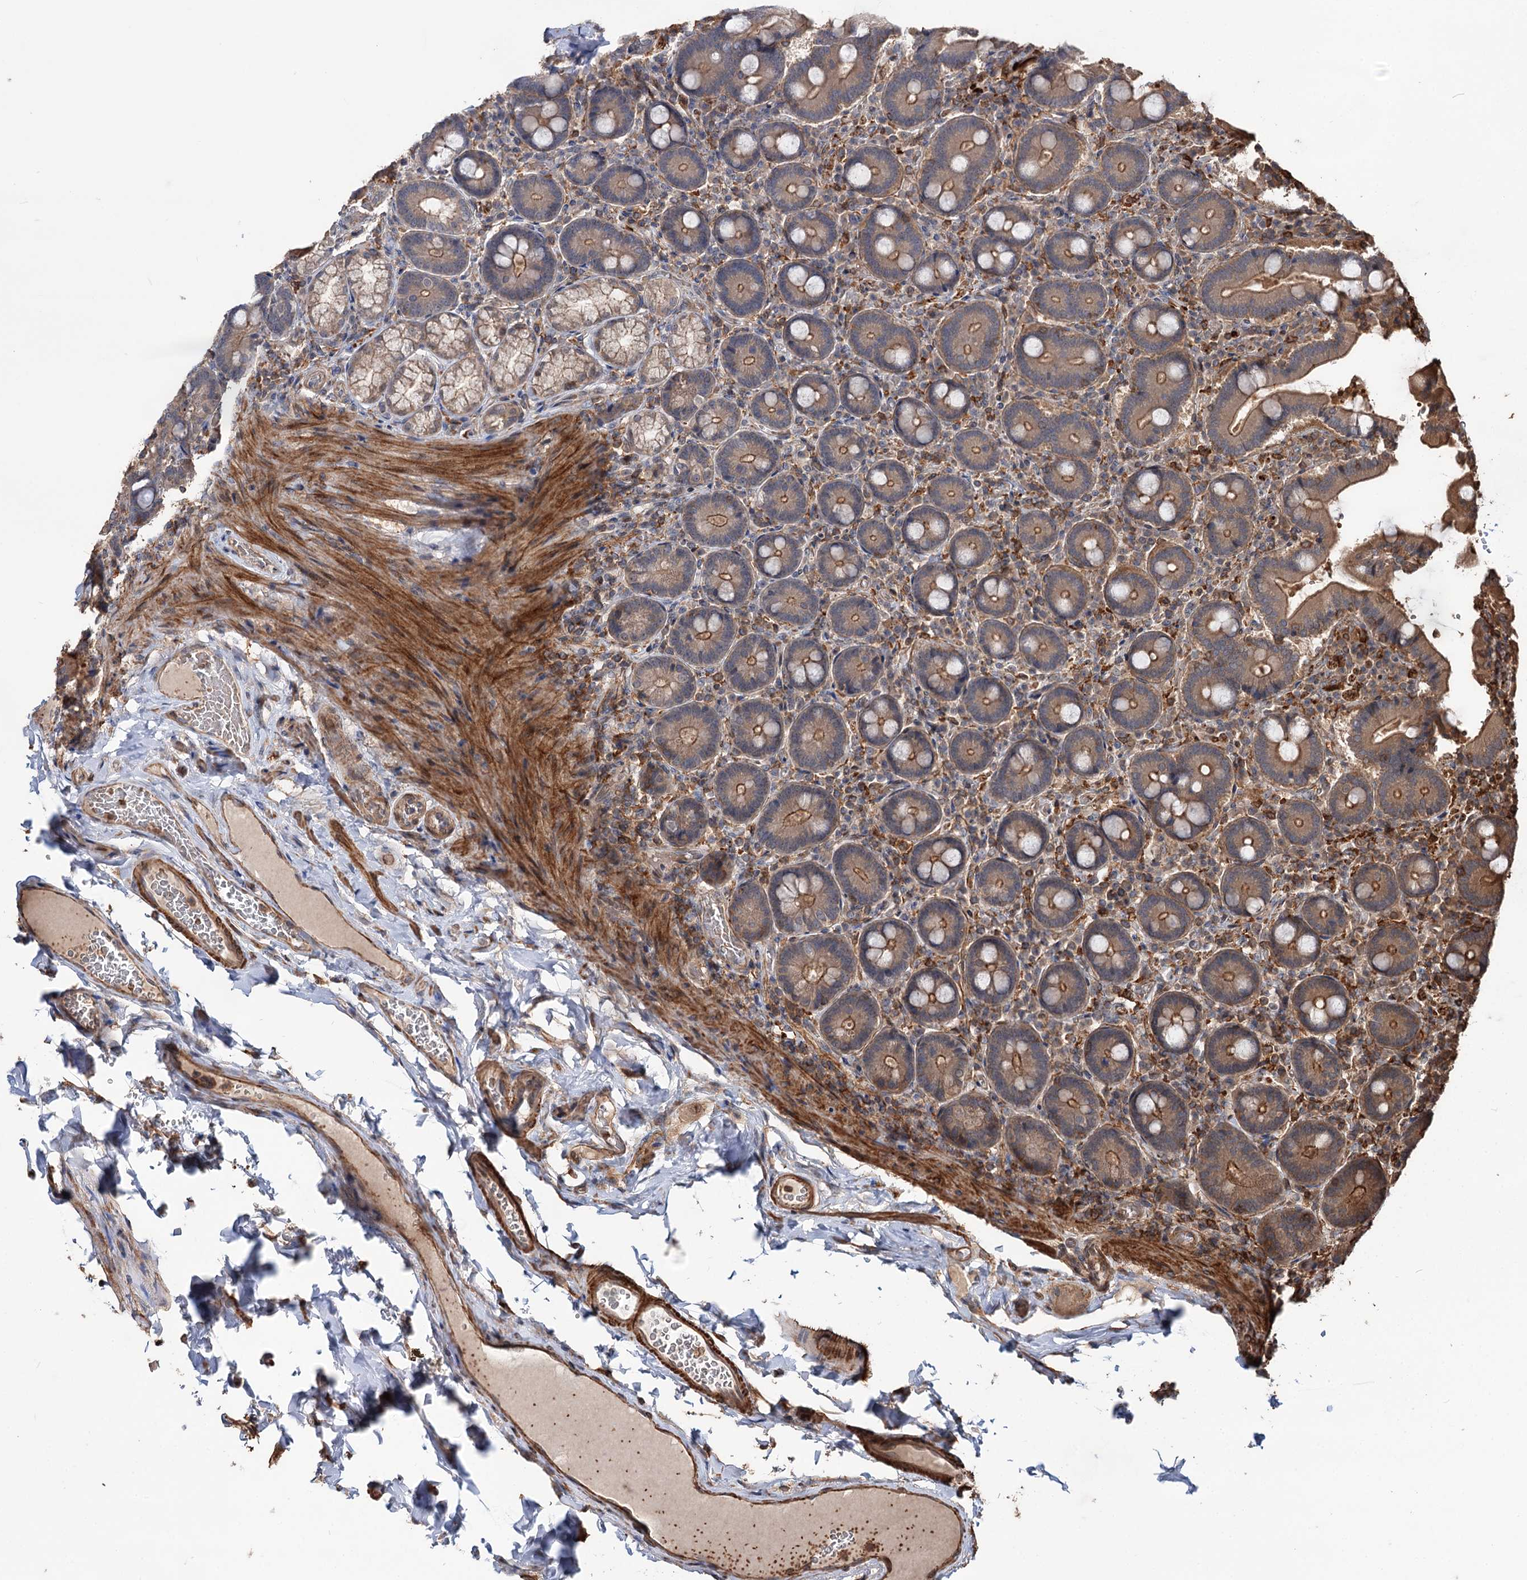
{"staining": {"intensity": "moderate", "quantity": "25%-75%", "location": "cytoplasmic/membranous"}, "tissue": "duodenum", "cell_type": "Glandular cells", "image_type": "normal", "snomed": [{"axis": "morphology", "description": "Normal tissue, NOS"}, {"axis": "topography", "description": "Duodenum"}], "caption": "Duodenum stained with DAB immunohistochemistry demonstrates medium levels of moderate cytoplasmic/membranous staining in approximately 25%-75% of glandular cells.", "gene": "GRIP1", "patient": {"sex": "female", "age": 62}}